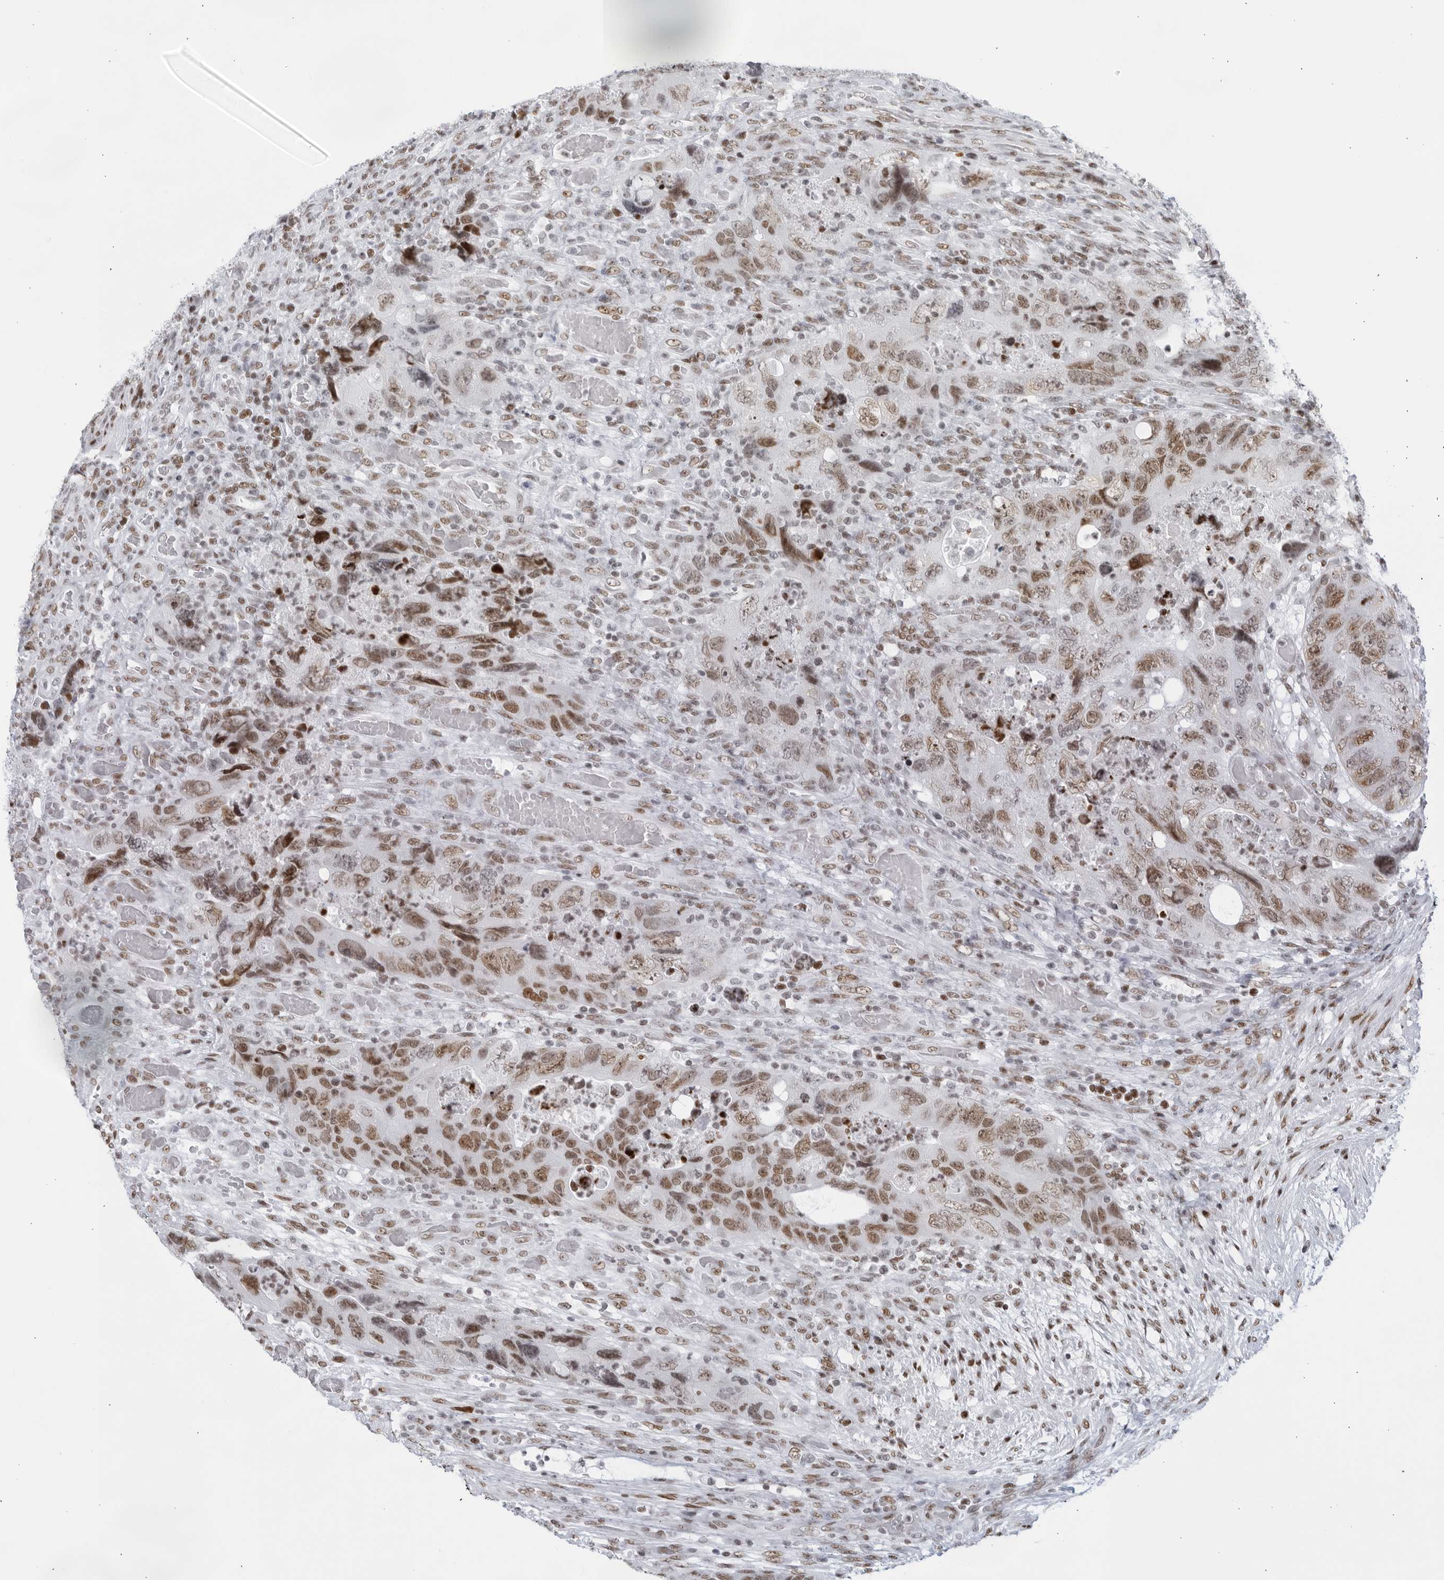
{"staining": {"intensity": "moderate", "quantity": ">75%", "location": "nuclear"}, "tissue": "colorectal cancer", "cell_type": "Tumor cells", "image_type": "cancer", "snomed": [{"axis": "morphology", "description": "Adenocarcinoma, NOS"}, {"axis": "topography", "description": "Rectum"}], "caption": "Protein staining of colorectal cancer tissue shows moderate nuclear expression in approximately >75% of tumor cells. (brown staining indicates protein expression, while blue staining denotes nuclei).", "gene": "HP1BP3", "patient": {"sex": "male", "age": 63}}